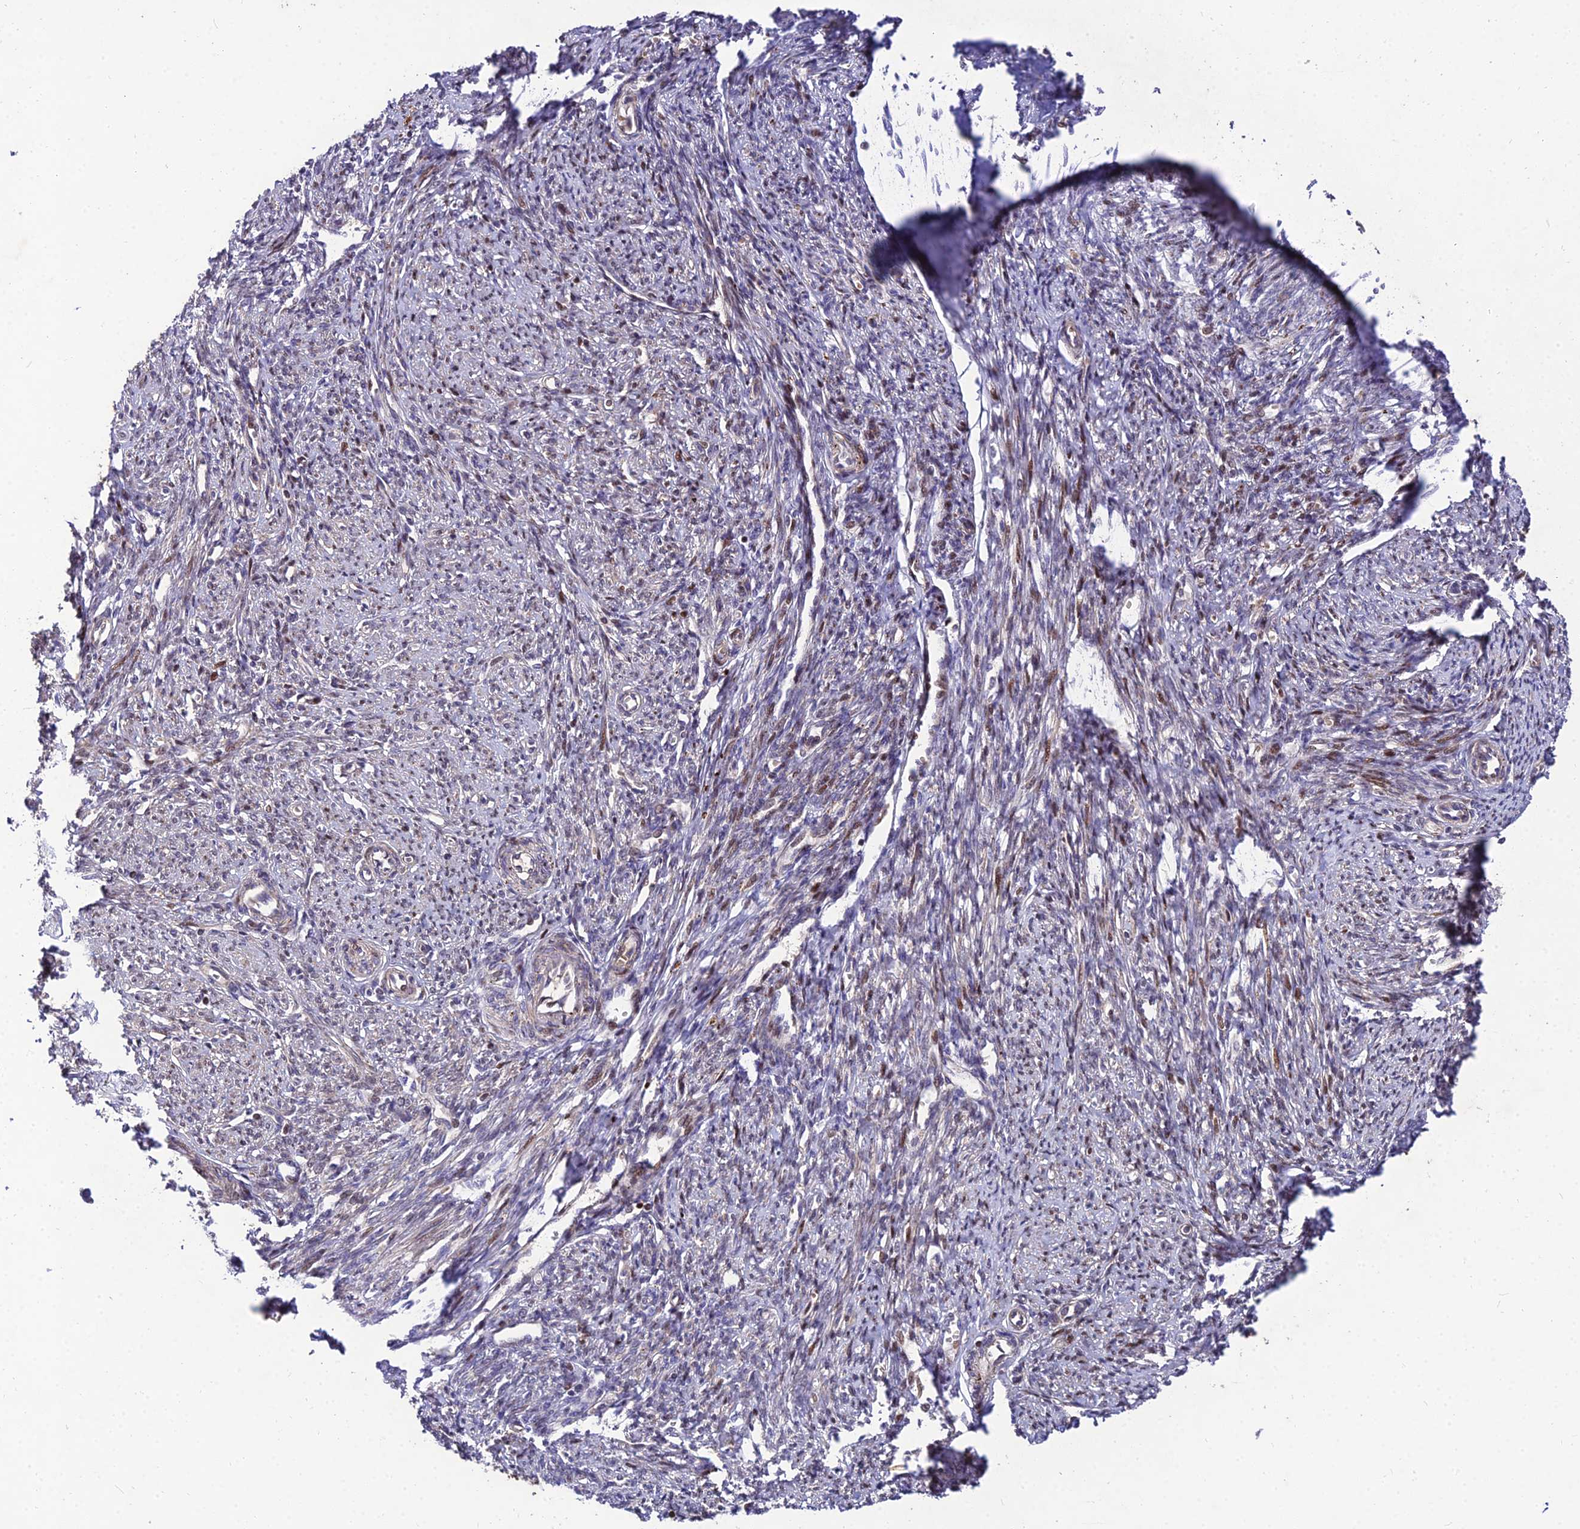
{"staining": {"intensity": "weak", "quantity": "25%-75%", "location": "cytoplasmic/membranous"}, "tissue": "smooth muscle", "cell_type": "Smooth muscle cells", "image_type": "normal", "snomed": [{"axis": "morphology", "description": "Normal tissue, NOS"}, {"axis": "topography", "description": "Smooth muscle"}, {"axis": "topography", "description": "Uterus"}], "caption": "Protein staining reveals weak cytoplasmic/membranous expression in approximately 25%-75% of smooth muscle cells in unremarkable smooth muscle.", "gene": "MKKS", "patient": {"sex": "female", "age": 59}}